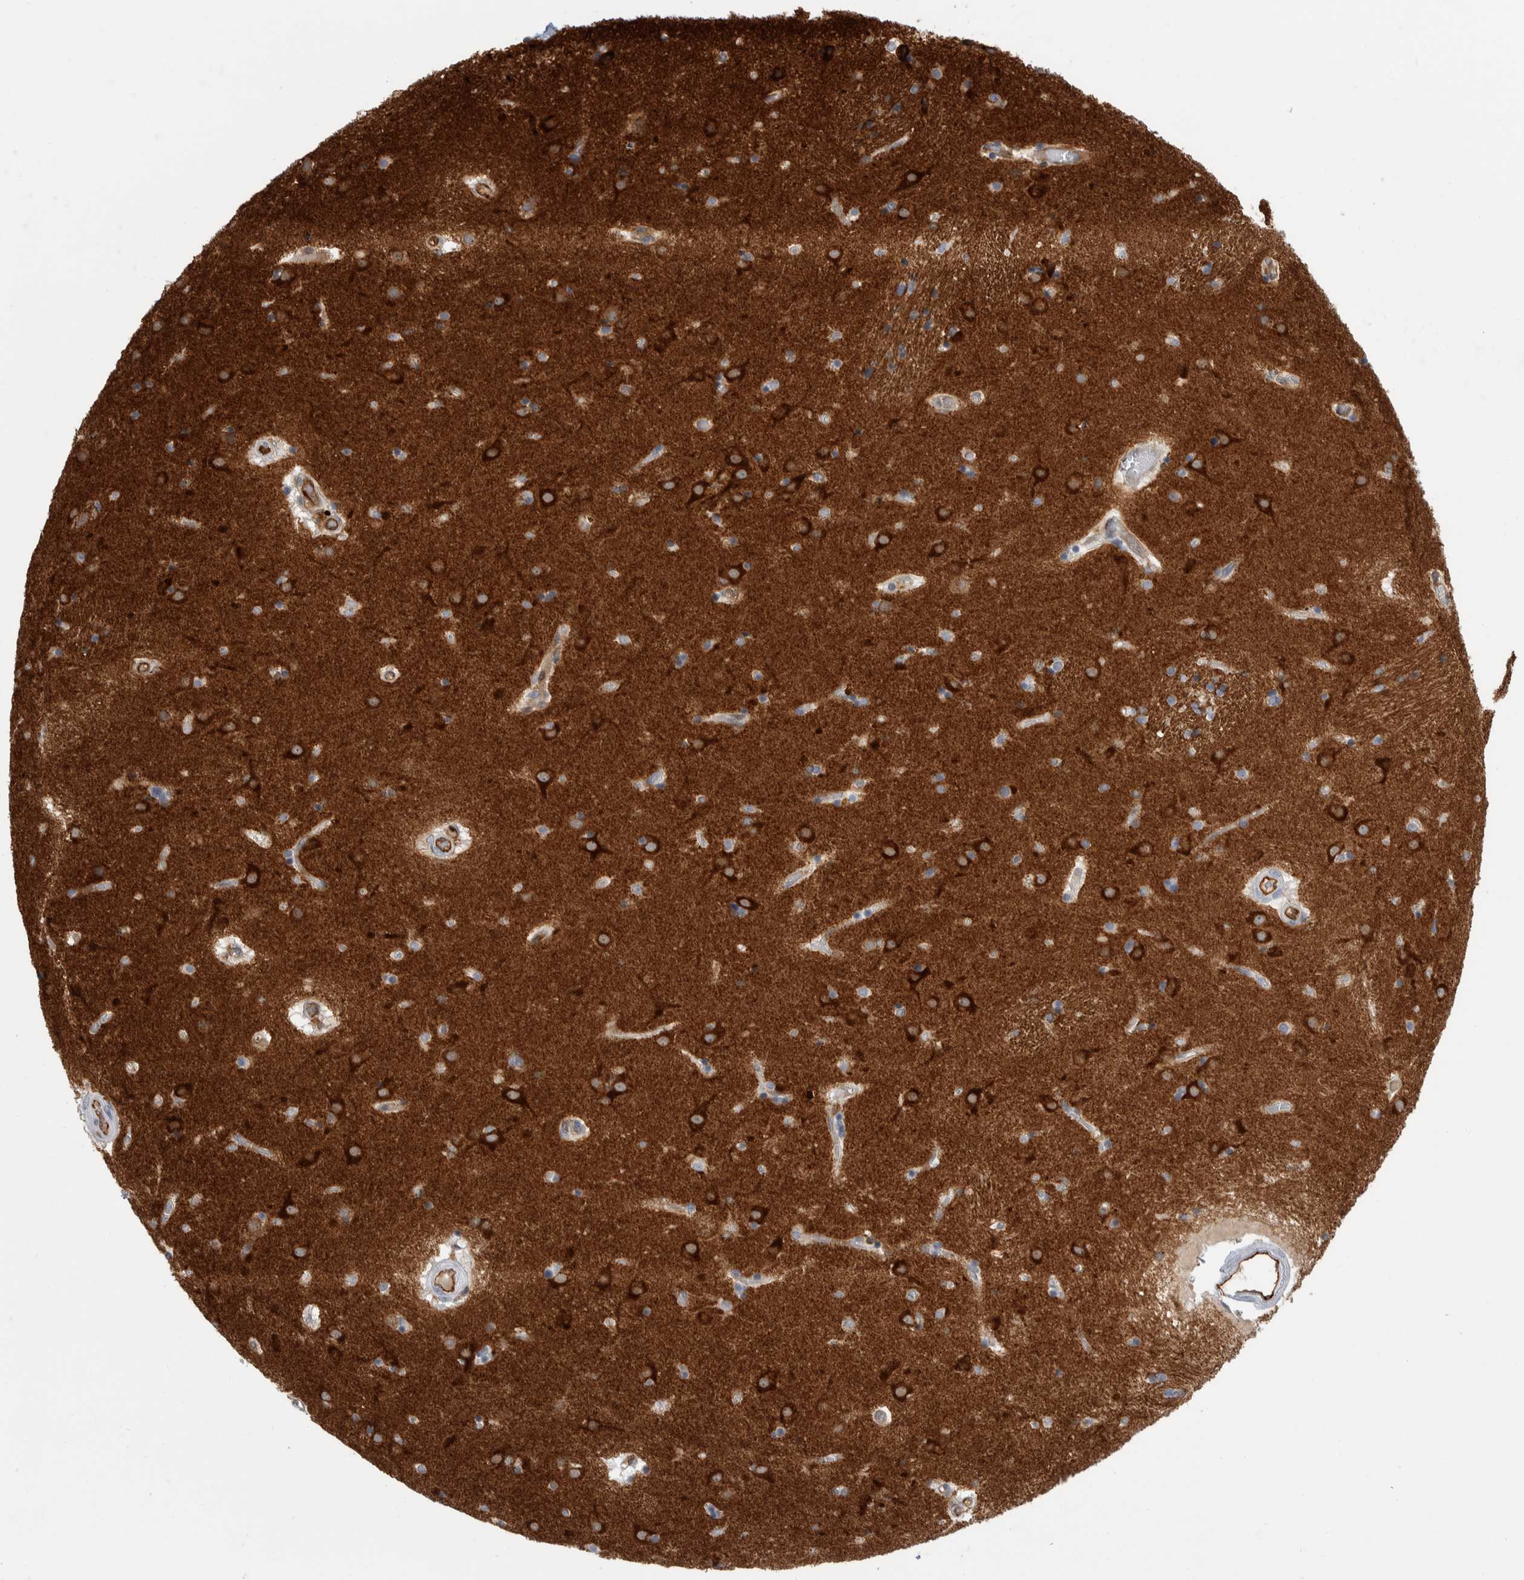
{"staining": {"intensity": "moderate", "quantity": "<25%", "location": "cytoplasmic/membranous"}, "tissue": "caudate", "cell_type": "Glial cells", "image_type": "normal", "snomed": [{"axis": "morphology", "description": "Normal tissue, NOS"}, {"axis": "topography", "description": "Lateral ventricle wall"}], "caption": "IHC of benign human caudate displays low levels of moderate cytoplasmic/membranous positivity in approximately <25% of glial cells.", "gene": "MSL1", "patient": {"sex": "male", "age": 70}}